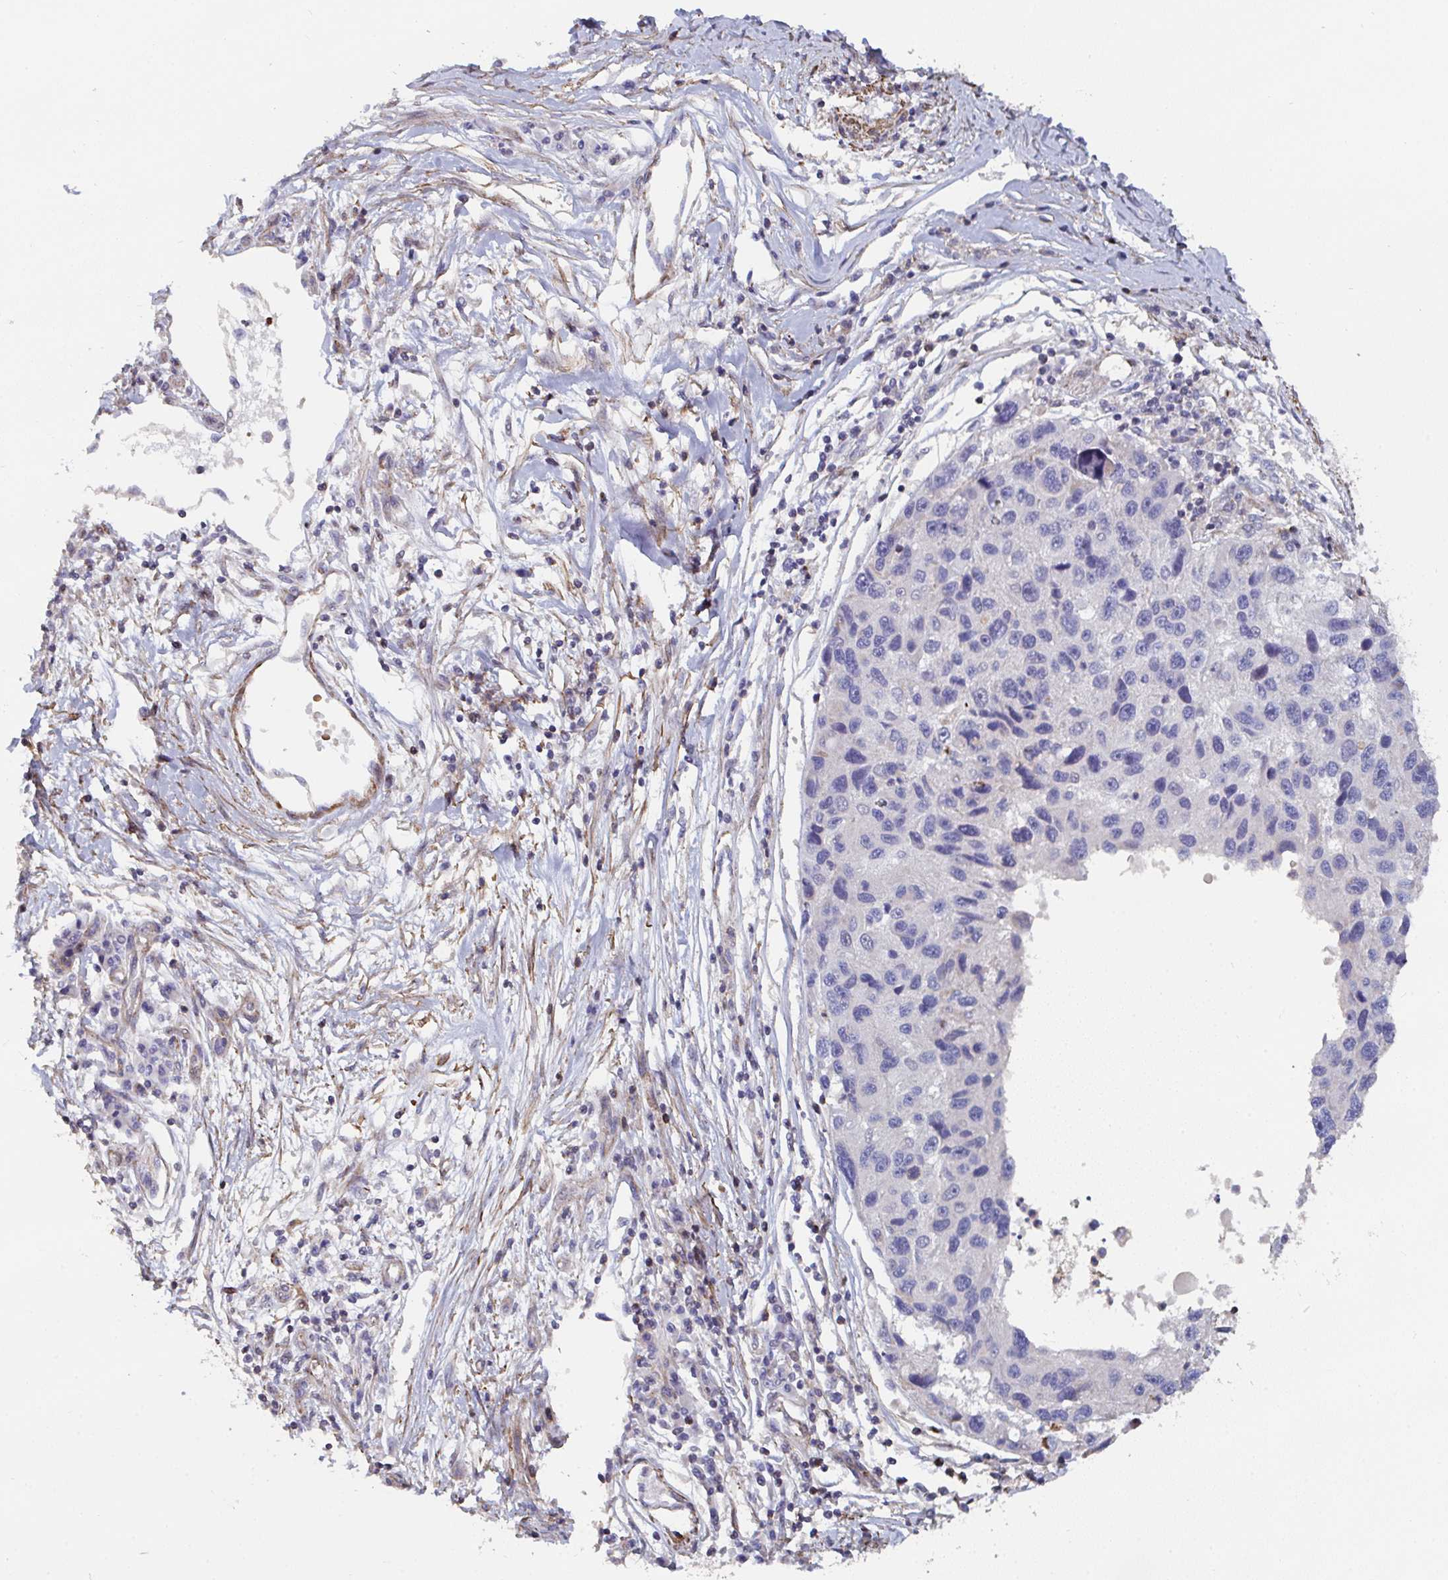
{"staining": {"intensity": "negative", "quantity": "none", "location": "none"}, "tissue": "melanoma", "cell_type": "Tumor cells", "image_type": "cancer", "snomed": [{"axis": "morphology", "description": "Malignant melanoma, NOS"}, {"axis": "topography", "description": "Skin"}], "caption": "High magnification brightfield microscopy of malignant melanoma stained with DAB (3,3'-diaminobenzidine) (brown) and counterstained with hematoxylin (blue): tumor cells show no significant positivity.", "gene": "FZD2", "patient": {"sex": "male", "age": 53}}